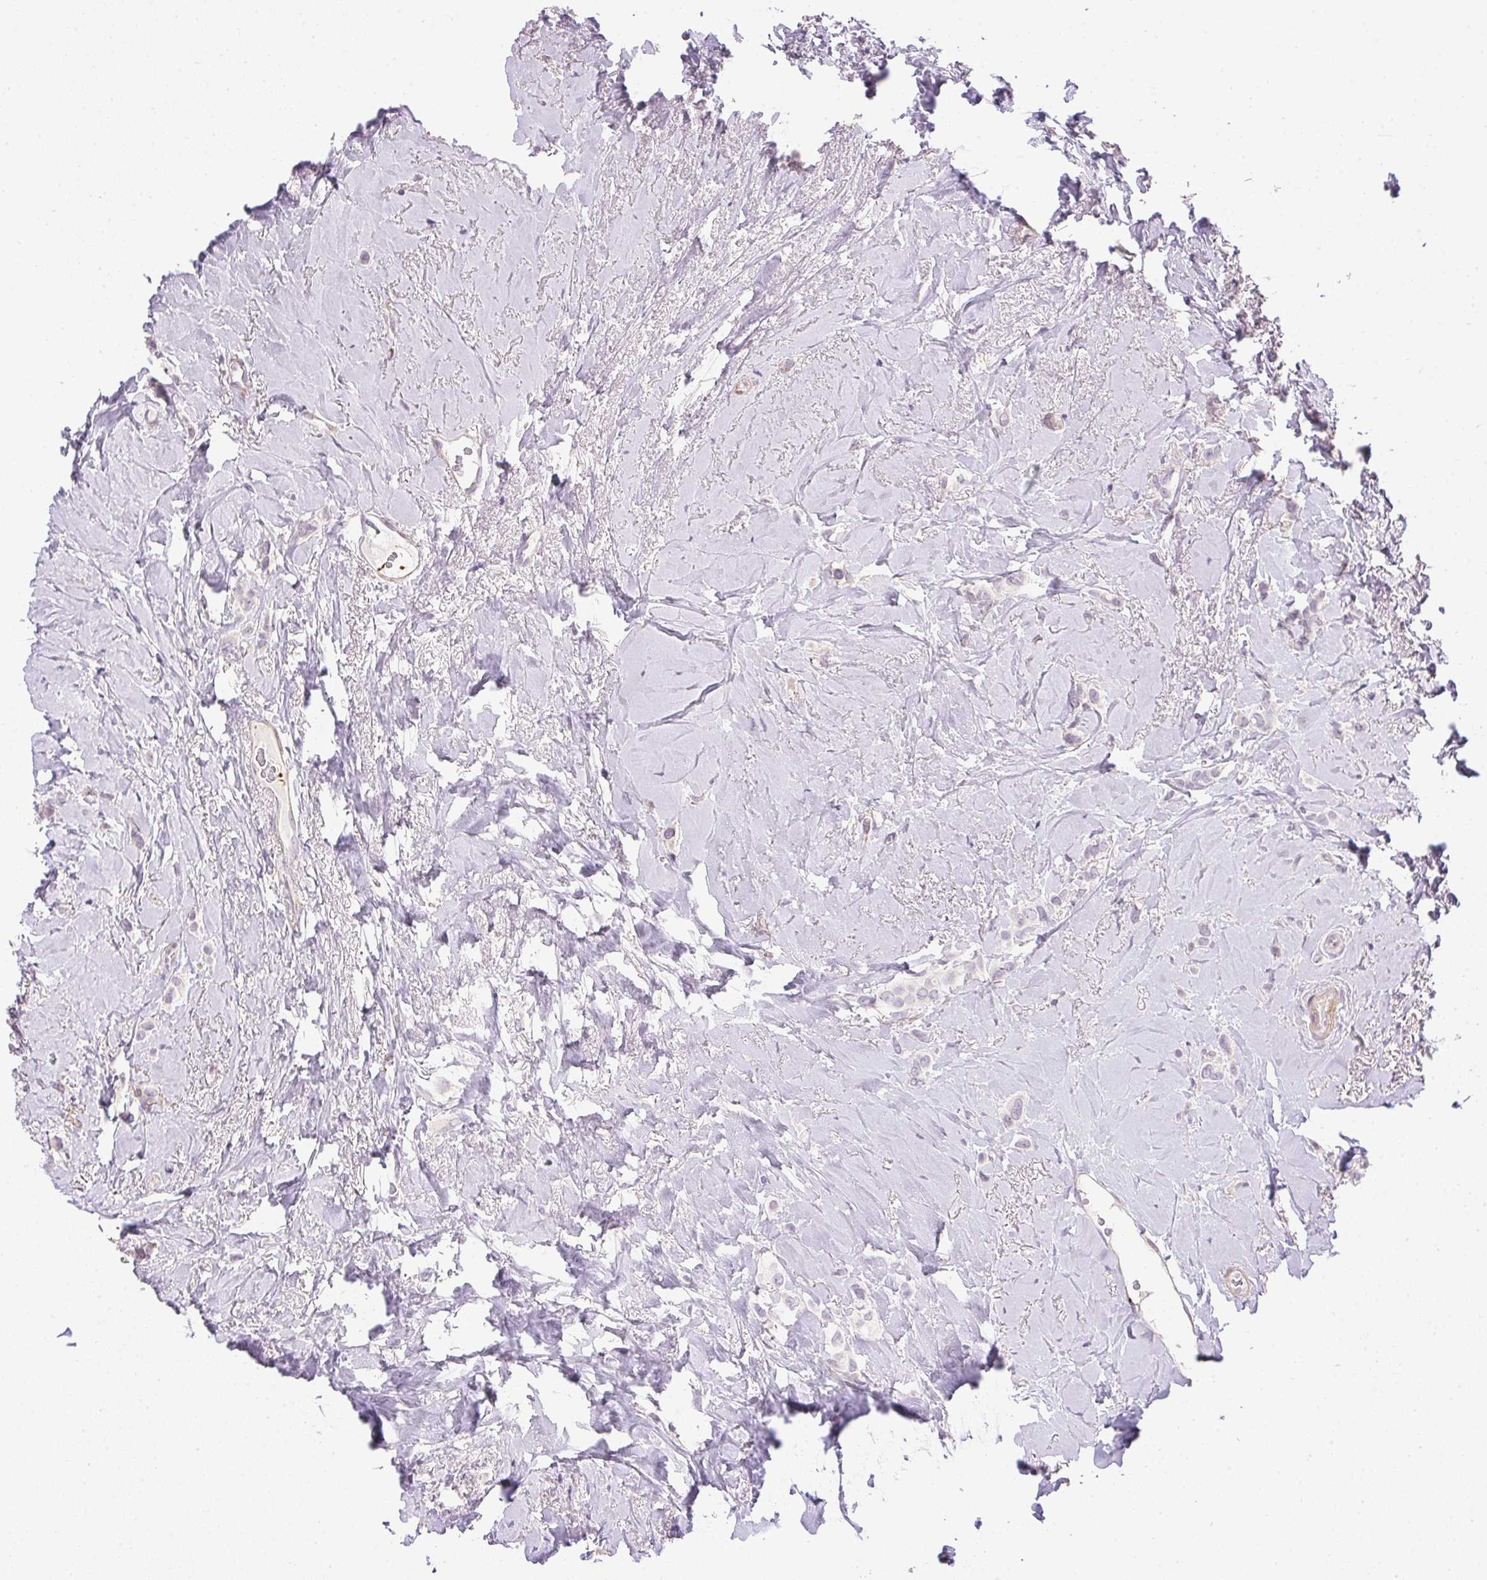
{"staining": {"intensity": "negative", "quantity": "none", "location": "none"}, "tissue": "breast cancer", "cell_type": "Tumor cells", "image_type": "cancer", "snomed": [{"axis": "morphology", "description": "Lobular carcinoma"}, {"axis": "topography", "description": "Breast"}], "caption": "Breast cancer (lobular carcinoma) stained for a protein using immunohistochemistry (IHC) displays no staining tumor cells.", "gene": "PRL", "patient": {"sex": "female", "age": 66}}